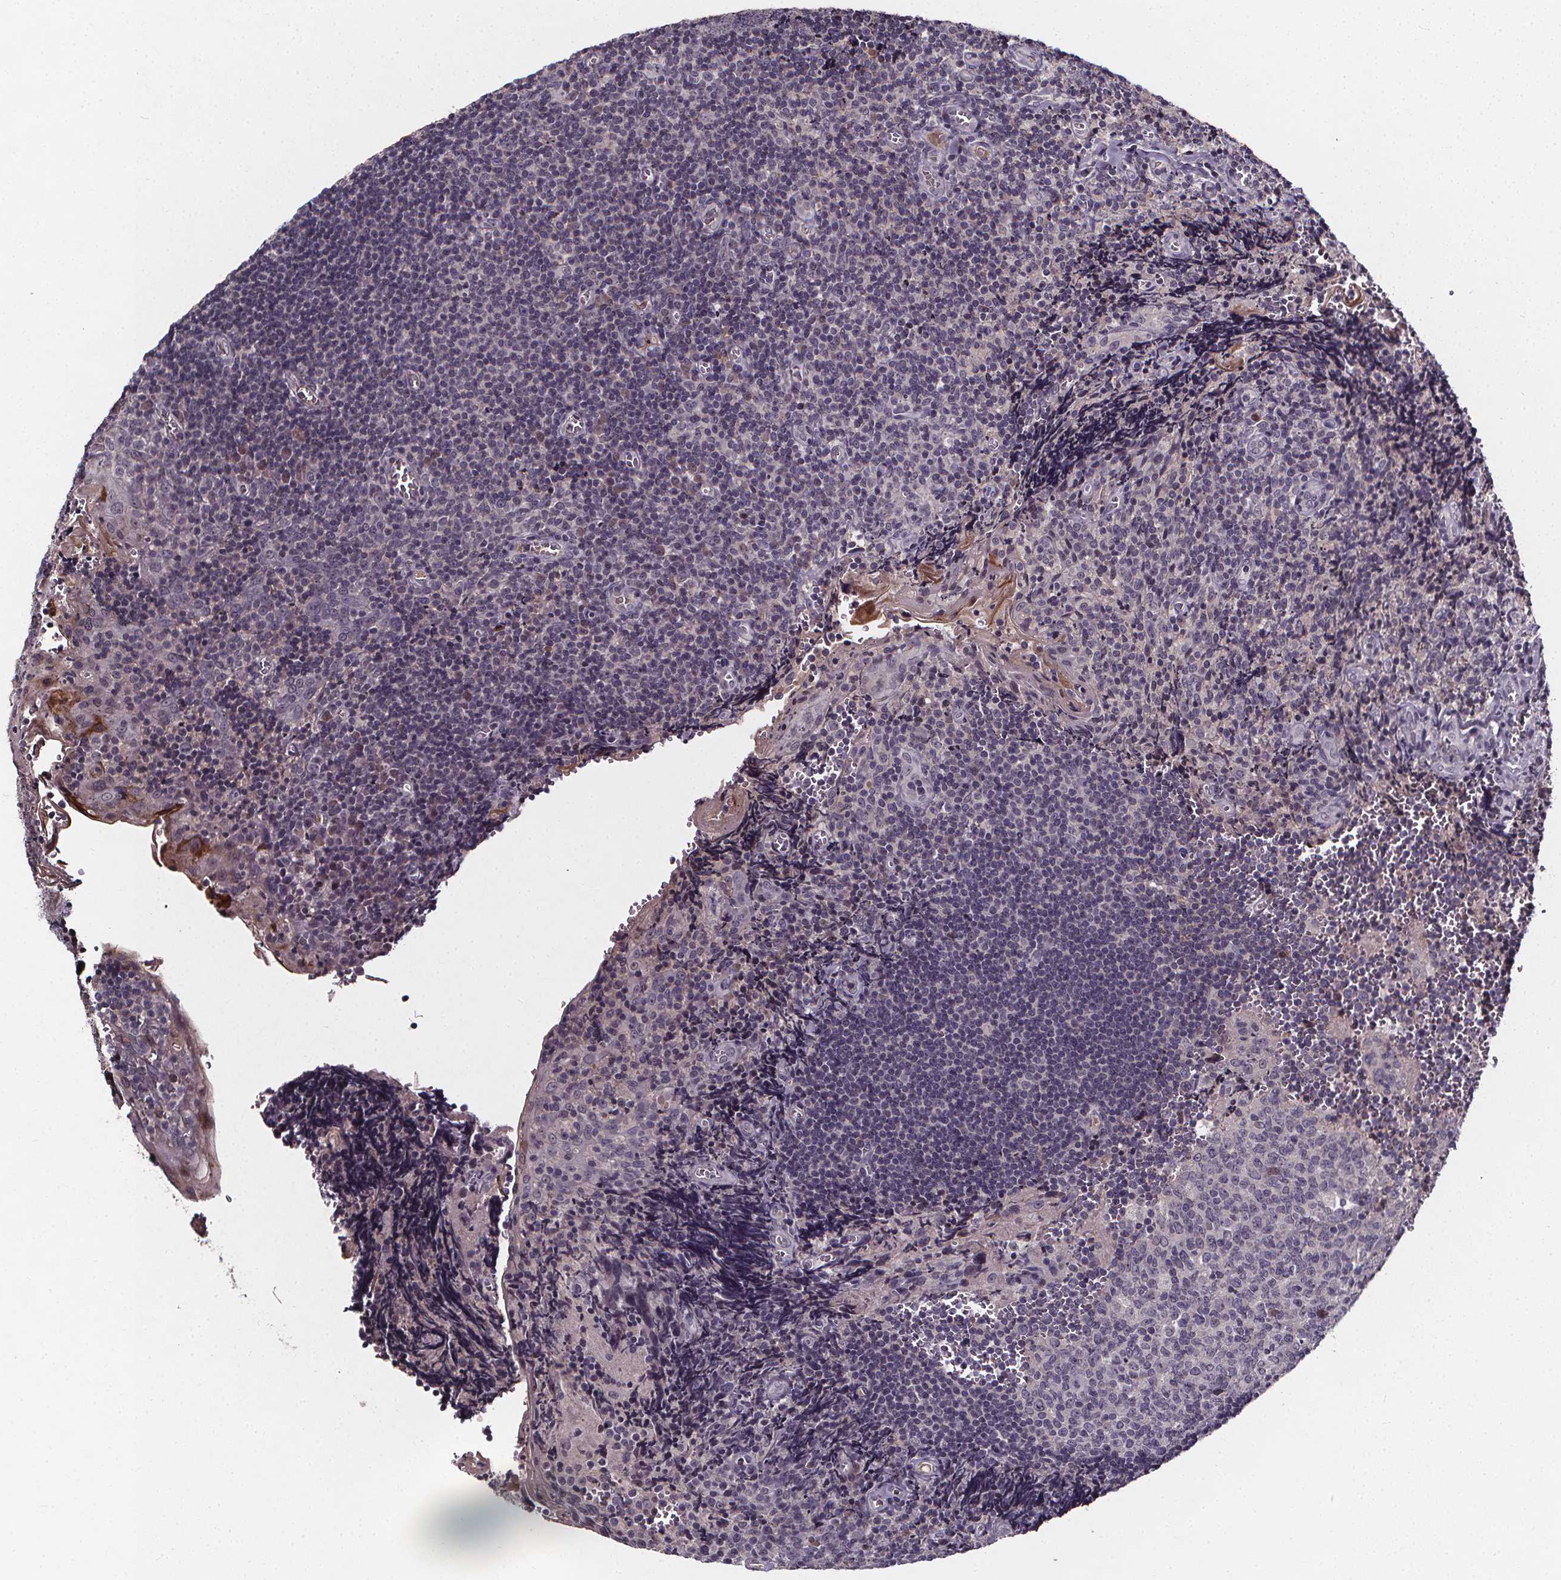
{"staining": {"intensity": "negative", "quantity": "none", "location": "none"}, "tissue": "tonsil", "cell_type": "Germinal center cells", "image_type": "normal", "snomed": [{"axis": "morphology", "description": "Normal tissue, NOS"}, {"axis": "morphology", "description": "Inflammation, NOS"}, {"axis": "topography", "description": "Tonsil"}], "caption": "A high-resolution image shows immunohistochemistry (IHC) staining of benign tonsil, which reveals no significant positivity in germinal center cells.", "gene": "SPAG8", "patient": {"sex": "female", "age": 31}}